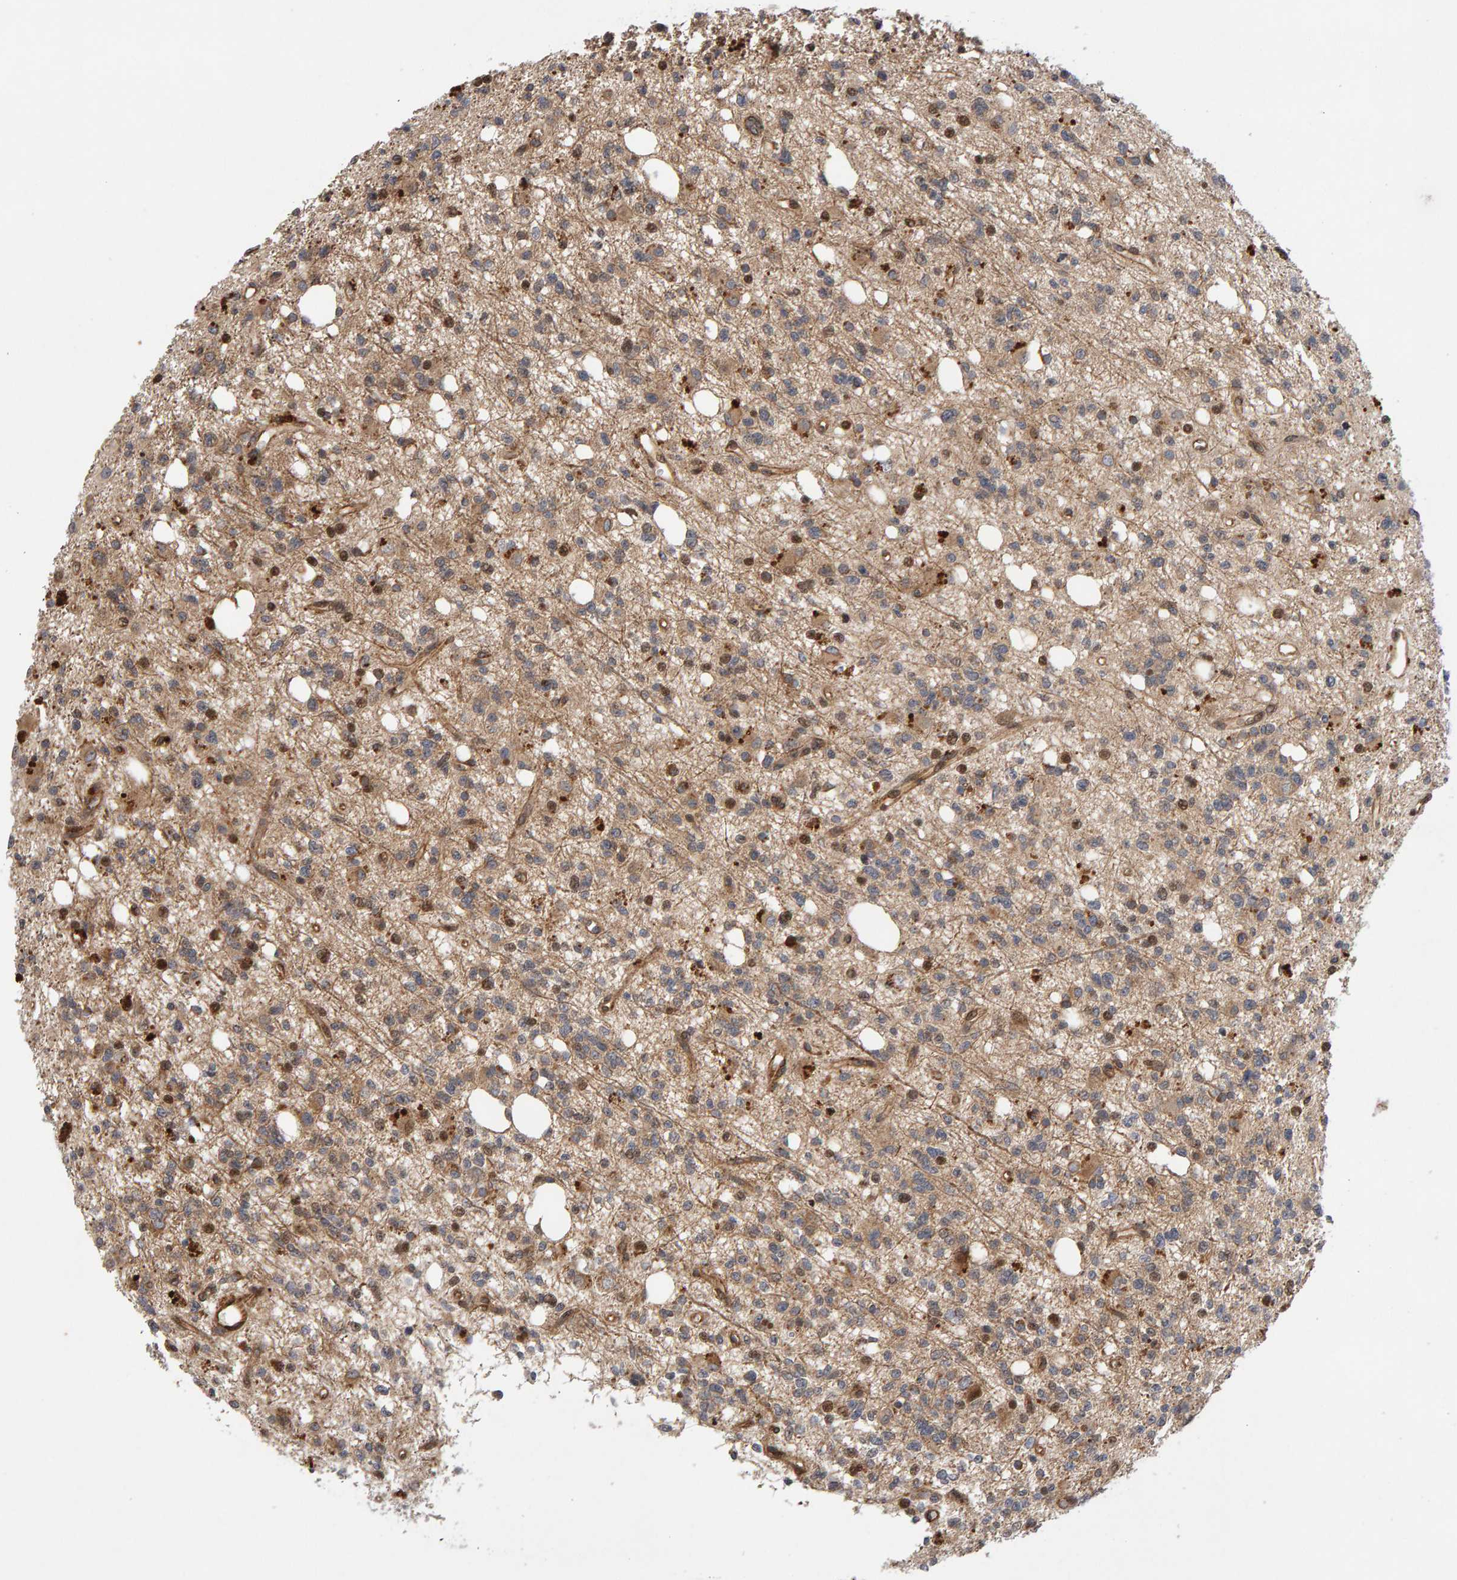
{"staining": {"intensity": "weak", "quantity": "25%-75%", "location": "cytoplasmic/membranous"}, "tissue": "glioma", "cell_type": "Tumor cells", "image_type": "cancer", "snomed": [{"axis": "morphology", "description": "Glioma, malignant, High grade"}, {"axis": "topography", "description": "Brain"}], "caption": "Immunohistochemical staining of malignant glioma (high-grade) shows low levels of weak cytoplasmic/membranous expression in approximately 25%-75% of tumor cells. Using DAB (3,3'-diaminobenzidine) (brown) and hematoxylin (blue) stains, captured at high magnification using brightfield microscopy.", "gene": "LZTS1", "patient": {"sex": "female", "age": 62}}